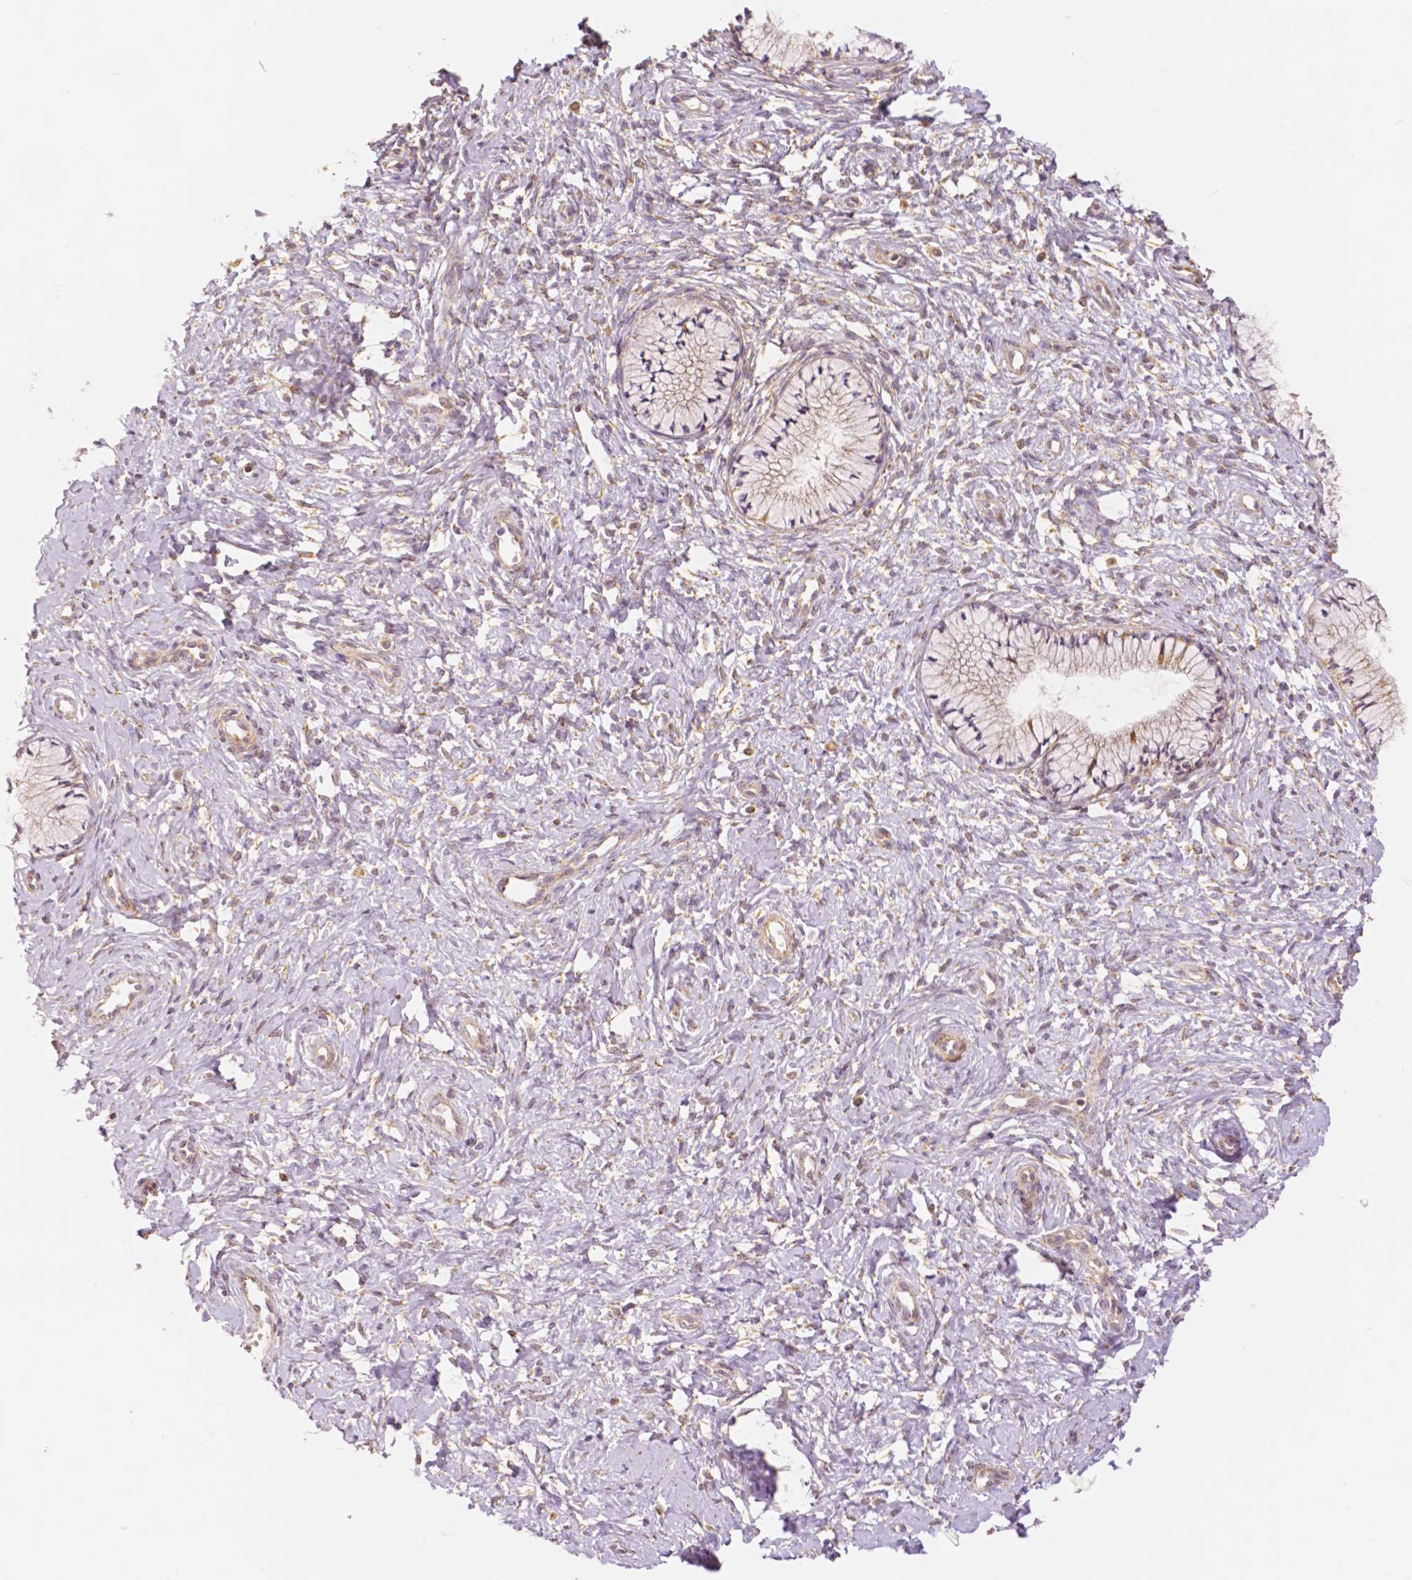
{"staining": {"intensity": "moderate", "quantity": "<25%", "location": "cytoplasmic/membranous"}, "tissue": "cervix", "cell_type": "Glandular cells", "image_type": "normal", "snomed": [{"axis": "morphology", "description": "Normal tissue, NOS"}, {"axis": "topography", "description": "Cervix"}], "caption": "Human cervix stained with a brown dye displays moderate cytoplasmic/membranous positive expression in approximately <25% of glandular cells.", "gene": "RHOT1", "patient": {"sex": "female", "age": 37}}